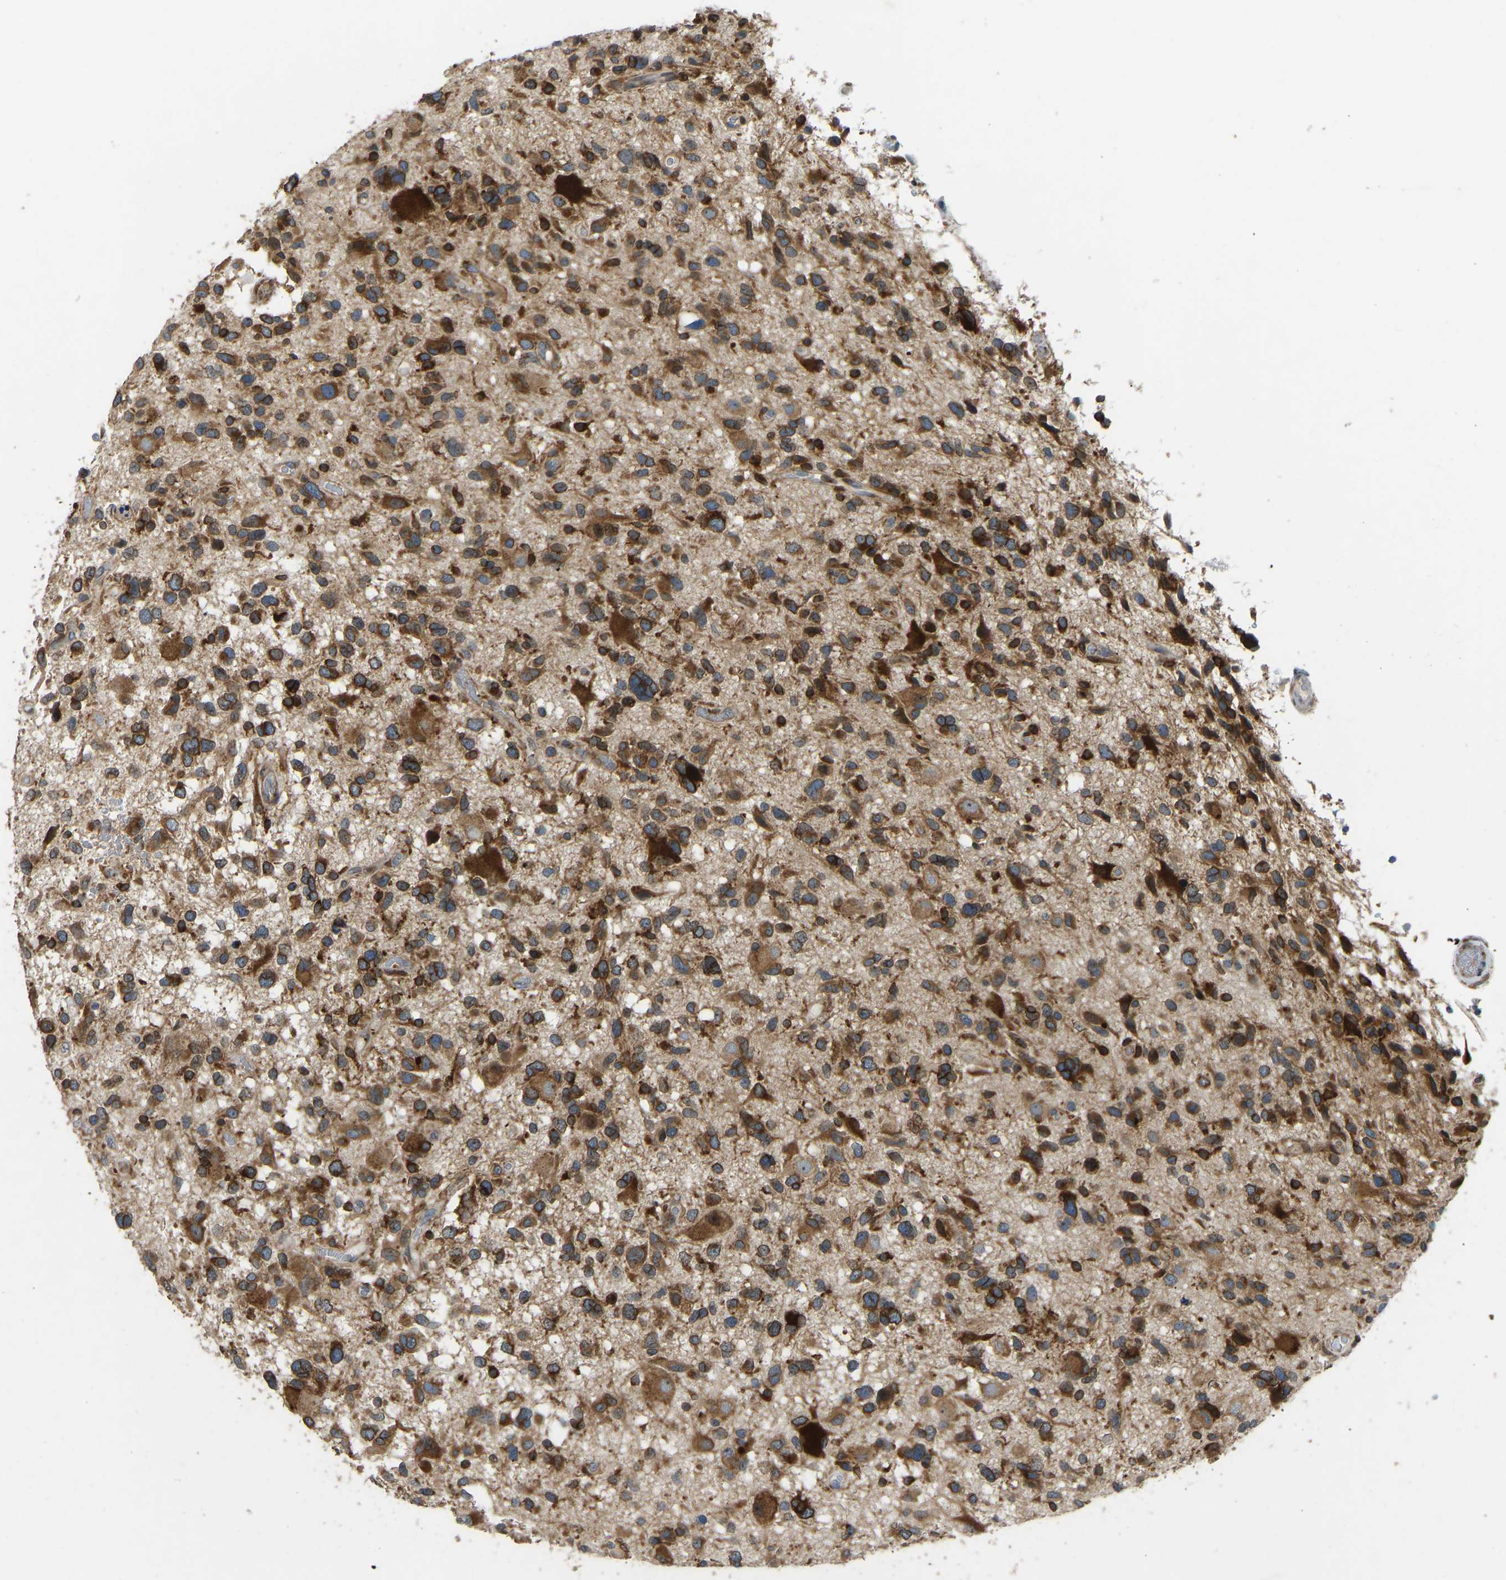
{"staining": {"intensity": "strong", "quantity": ">75%", "location": "cytoplasmic/membranous"}, "tissue": "glioma", "cell_type": "Tumor cells", "image_type": "cancer", "snomed": [{"axis": "morphology", "description": "Glioma, malignant, High grade"}, {"axis": "topography", "description": "Brain"}], "caption": "IHC histopathology image of human glioma stained for a protein (brown), which shows high levels of strong cytoplasmic/membranous expression in approximately >75% of tumor cells.", "gene": "OS9", "patient": {"sex": "male", "age": 33}}